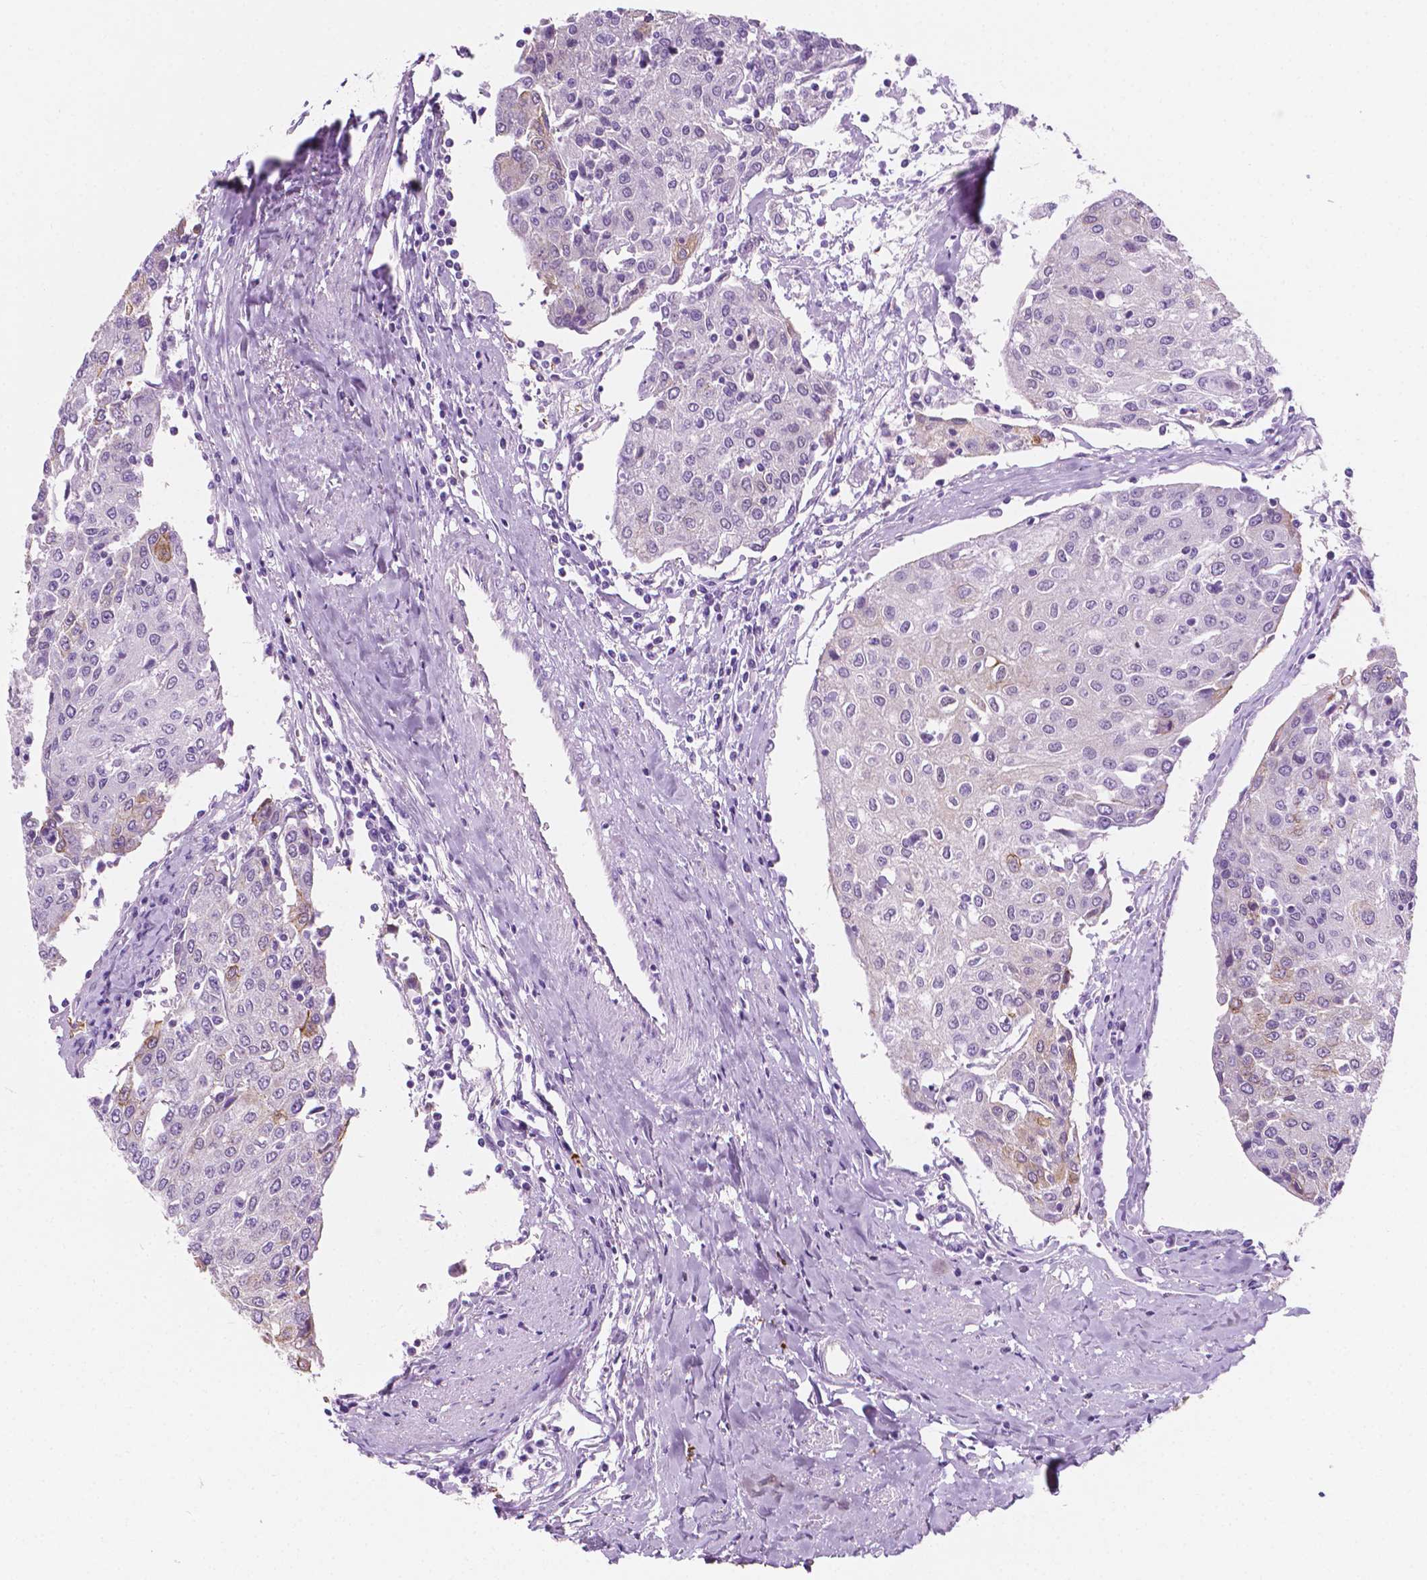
{"staining": {"intensity": "negative", "quantity": "none", "location": "none"}, "tissue": "urothelial cancer", "cell_type": "Tumor cells", "image_type": "cancer", "snomed": [{"axis": "morphology", "description": "Urothelial carcinoma, High grade"}, {"axis": "topography", "description": "Urinary bladder"}], "caption": "An IHC histopathology image of urothelial cancer is shown. There is no staining in tumor cells of urothelial cancer.", "gene": "EPPK1", "patient": {"sex": "female", "age": 85}}